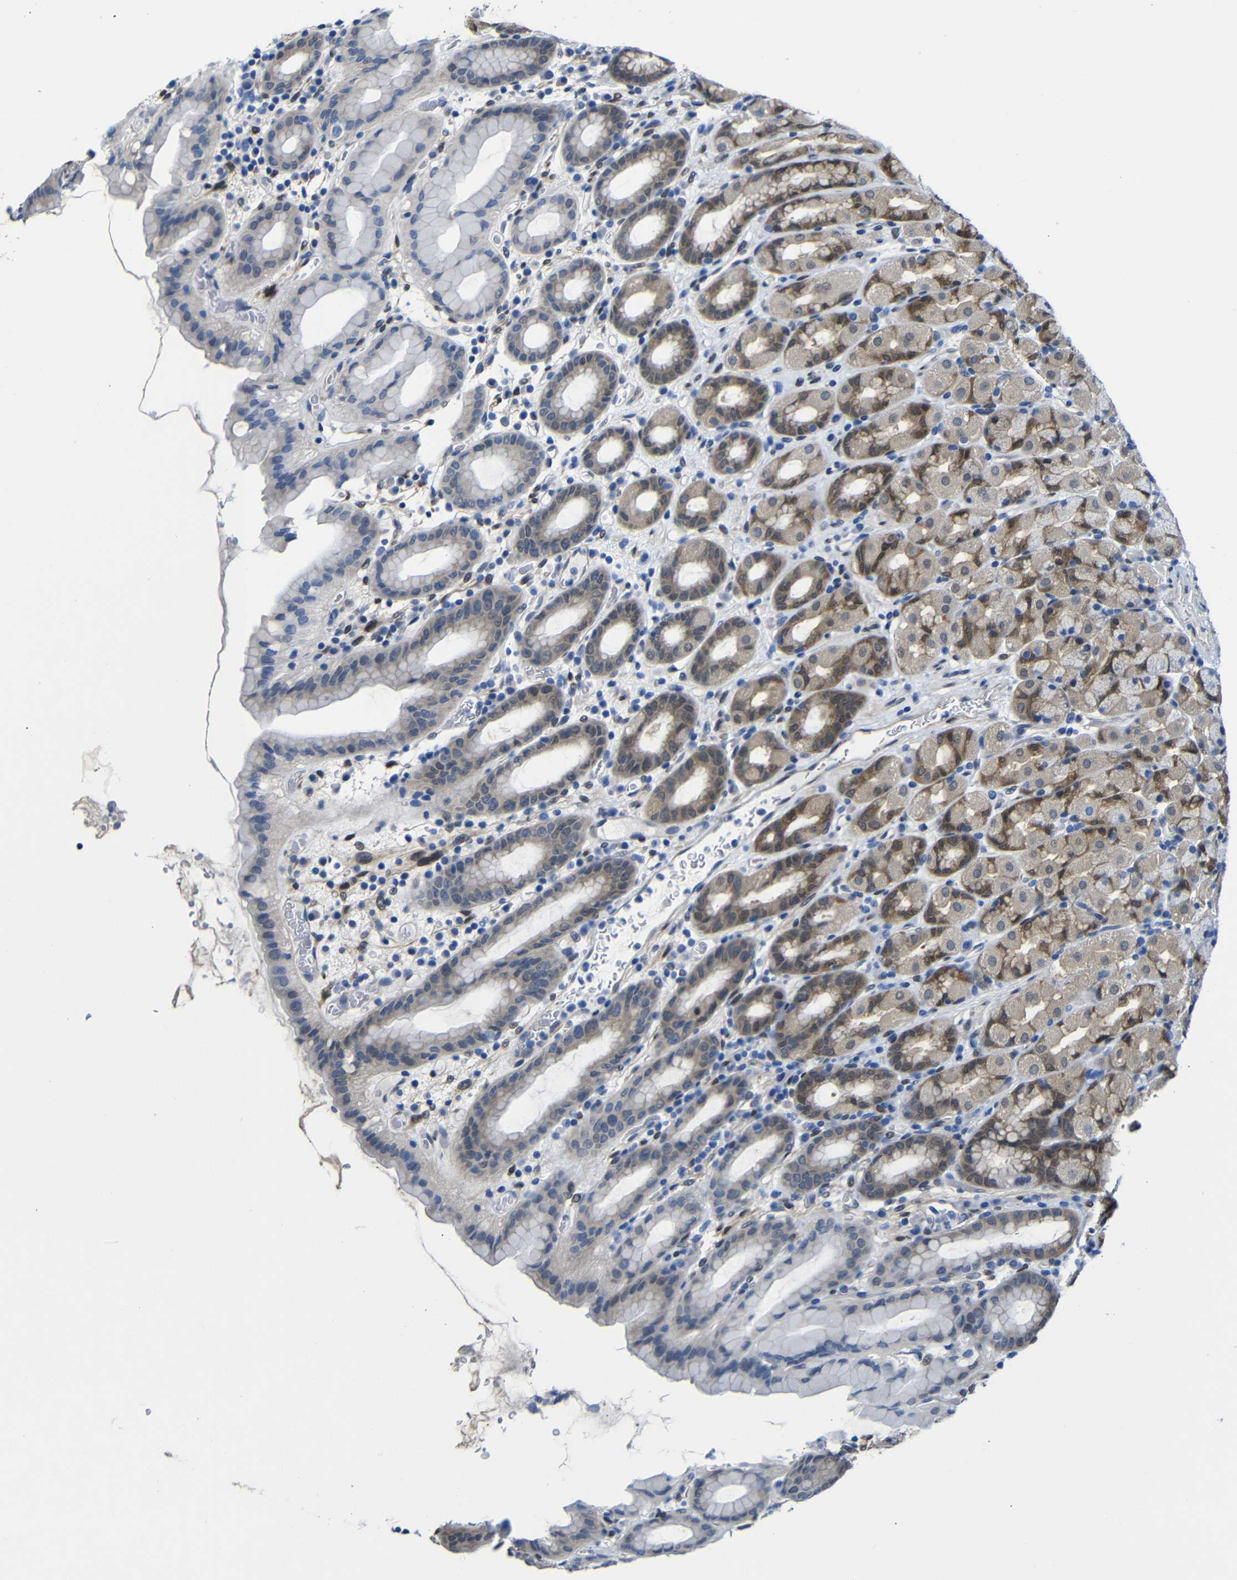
{"staining": {"intensity": "moderate", "quantity": "<25%", "location": "cytoplasmic/membranous,nuclear"}, "tissue": "stomach", "cell_type": "Glandular cells", "image_type": "normal", "snomed": [{"axis": "morphology", "description": "Normal tissue, NOS"}, {"axis": "topography", "description": "Stomach, upper"}], "caption": "Immunohistochemistry photomicrograph of benign stomach stained for a protein (brown), which shows low levels of moderate cytoplasmic/membranous,nuclear expression in about <25% of glandular cells.", "gene": "YAP1", "patient": {"sex": "male", "age": 68}}